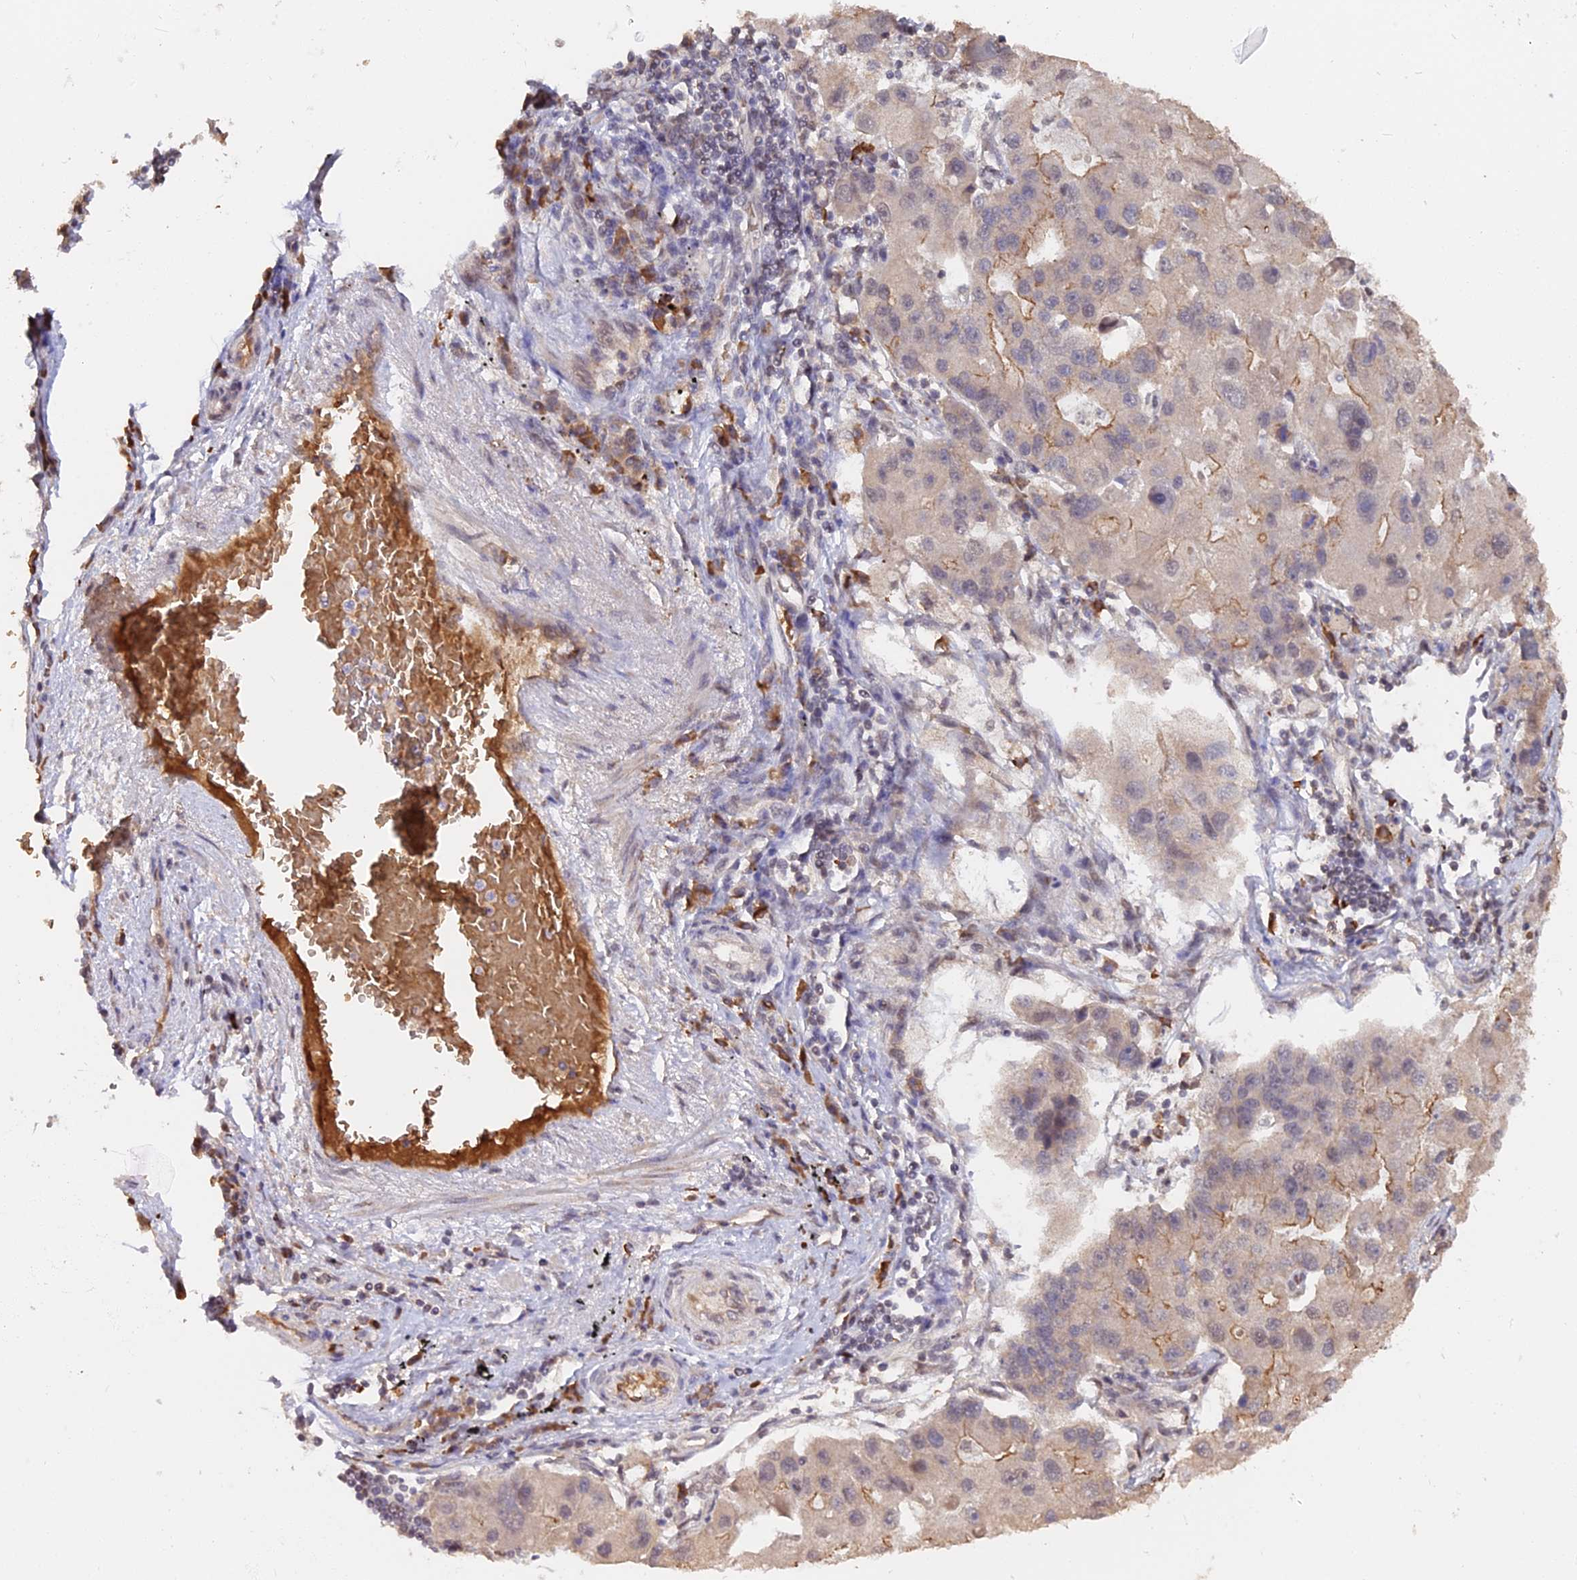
{"staining": {"intensity": "moderate", "quantity": "25%-75%", "location": "cytoplasmic/membranous"}, "tissue": "lung cancer", "cell_type": "Tumor cells", "image_type": "cancer", "snomed": [{"axis": "morphology", "description": "Adenocarcinoma, NOS"}, {"axis": "topography", "description": "Lung"}], "caption": "Immunohistochemistry staining of lung cancer (adenocarcinoma), which reveals medium levels of moderate cytoplasmic/membranous staining in about 25%-75% of tumor cells indicating moderate cytoplasmic/membranous protein expression. The staining was performed using DAB (3,3'-diaminobenzidine) (brown) for protein detection and nuclei were counterstained in hematoxylin (blue).", "gene": "ZDBF2", "patient": {"sex": "female", "age": 54}}